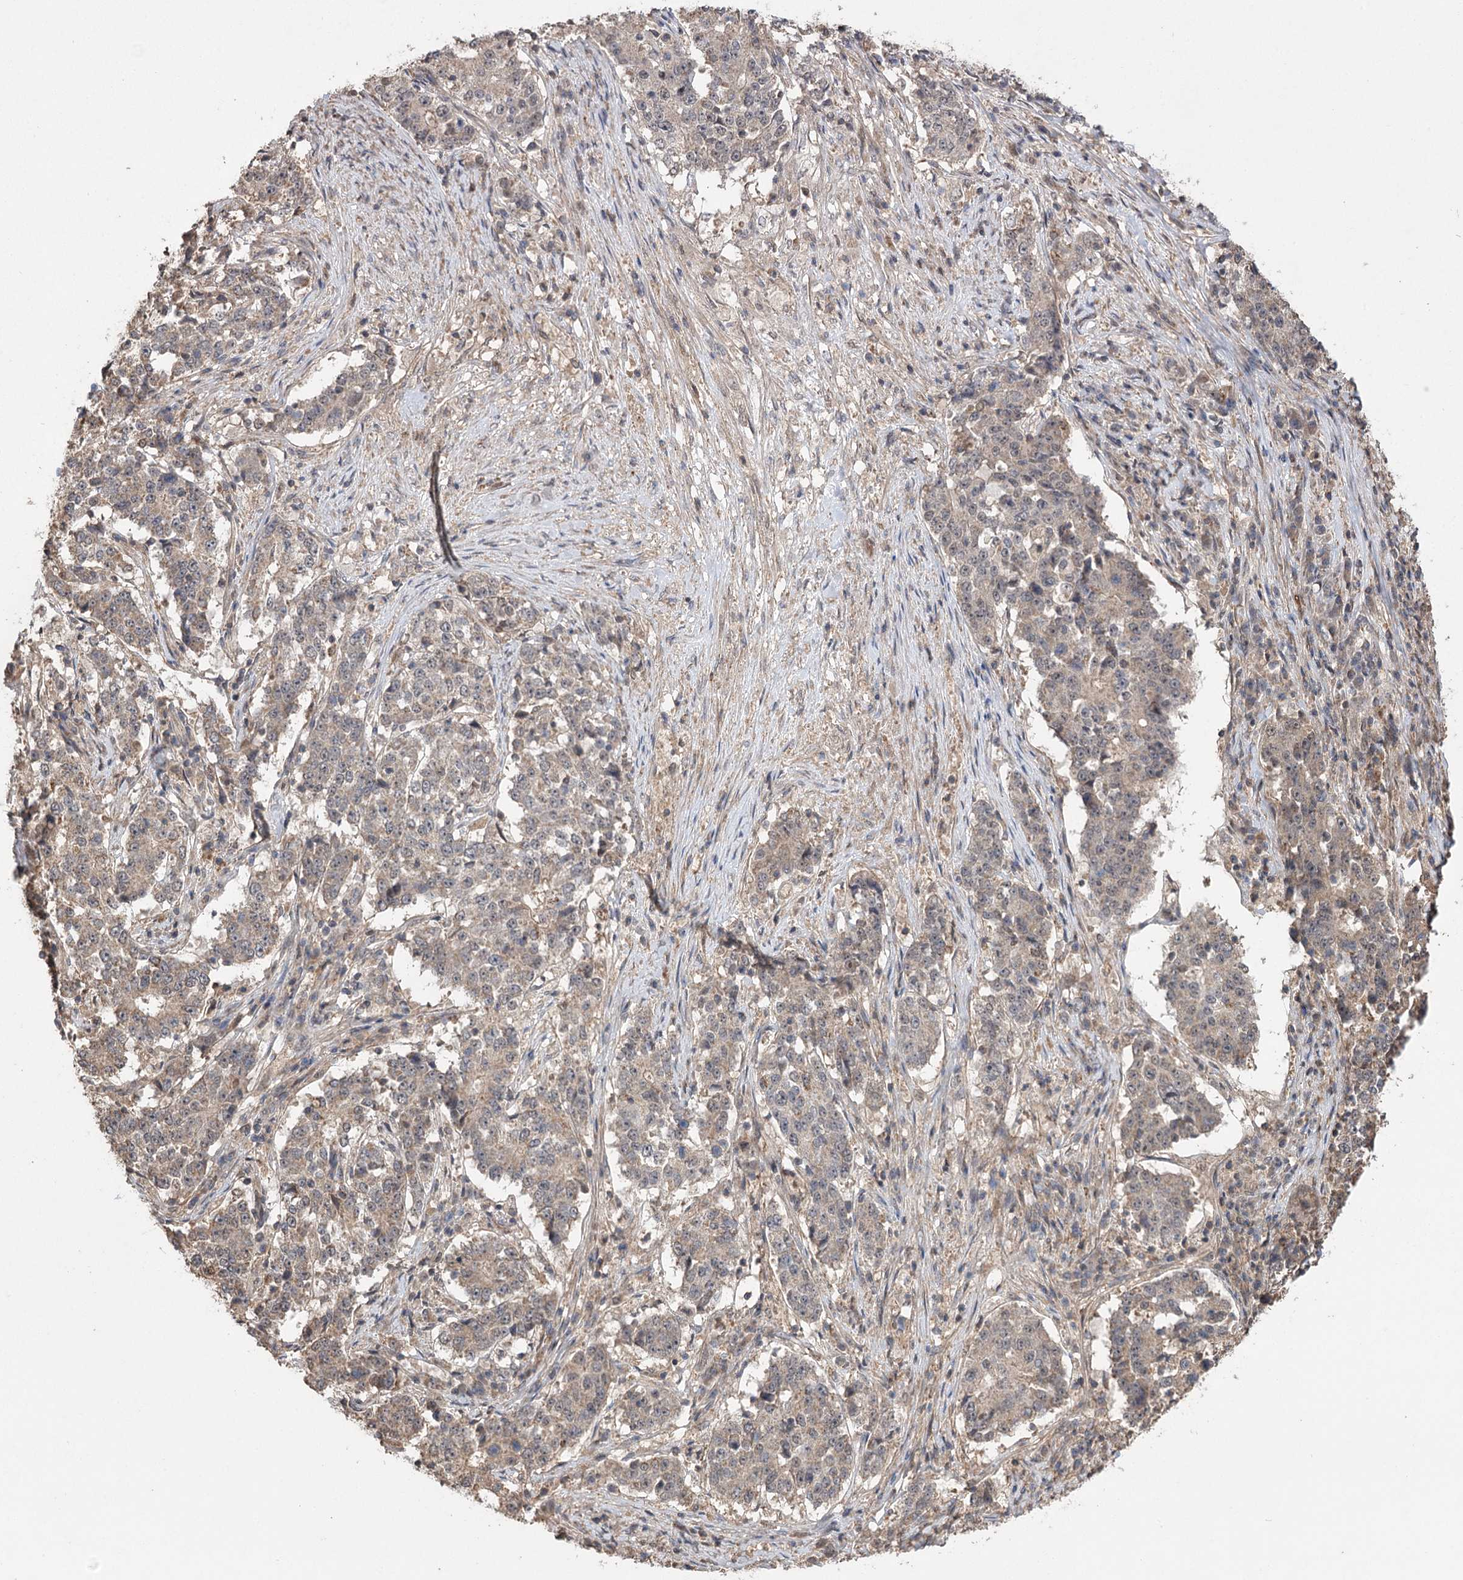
{"staining": {"intensity": "weak", "quantity": ">75%", "location": "cytoplasmic/membranous"}, "tissue": "stomach cancer", "cell_type": "Tumor cells", "image_type": "cancer", "snomed": [{"axis": "morphology", "description": "Adenocarcinoma, NOS"}, {"axis": "topography", "description": "Stomach"}], "caption": "Tumor cells reveal low levels of weak cytoplasmic/membranous positivity in approximately >75% of cells in human stomach cancer. Using DAB (brown) and hematoxylin (blue) stains, captured at high magnification using brightfield microscopy.", "gene": "TENM2", "patient": {"sex": "male", "age": 59}}